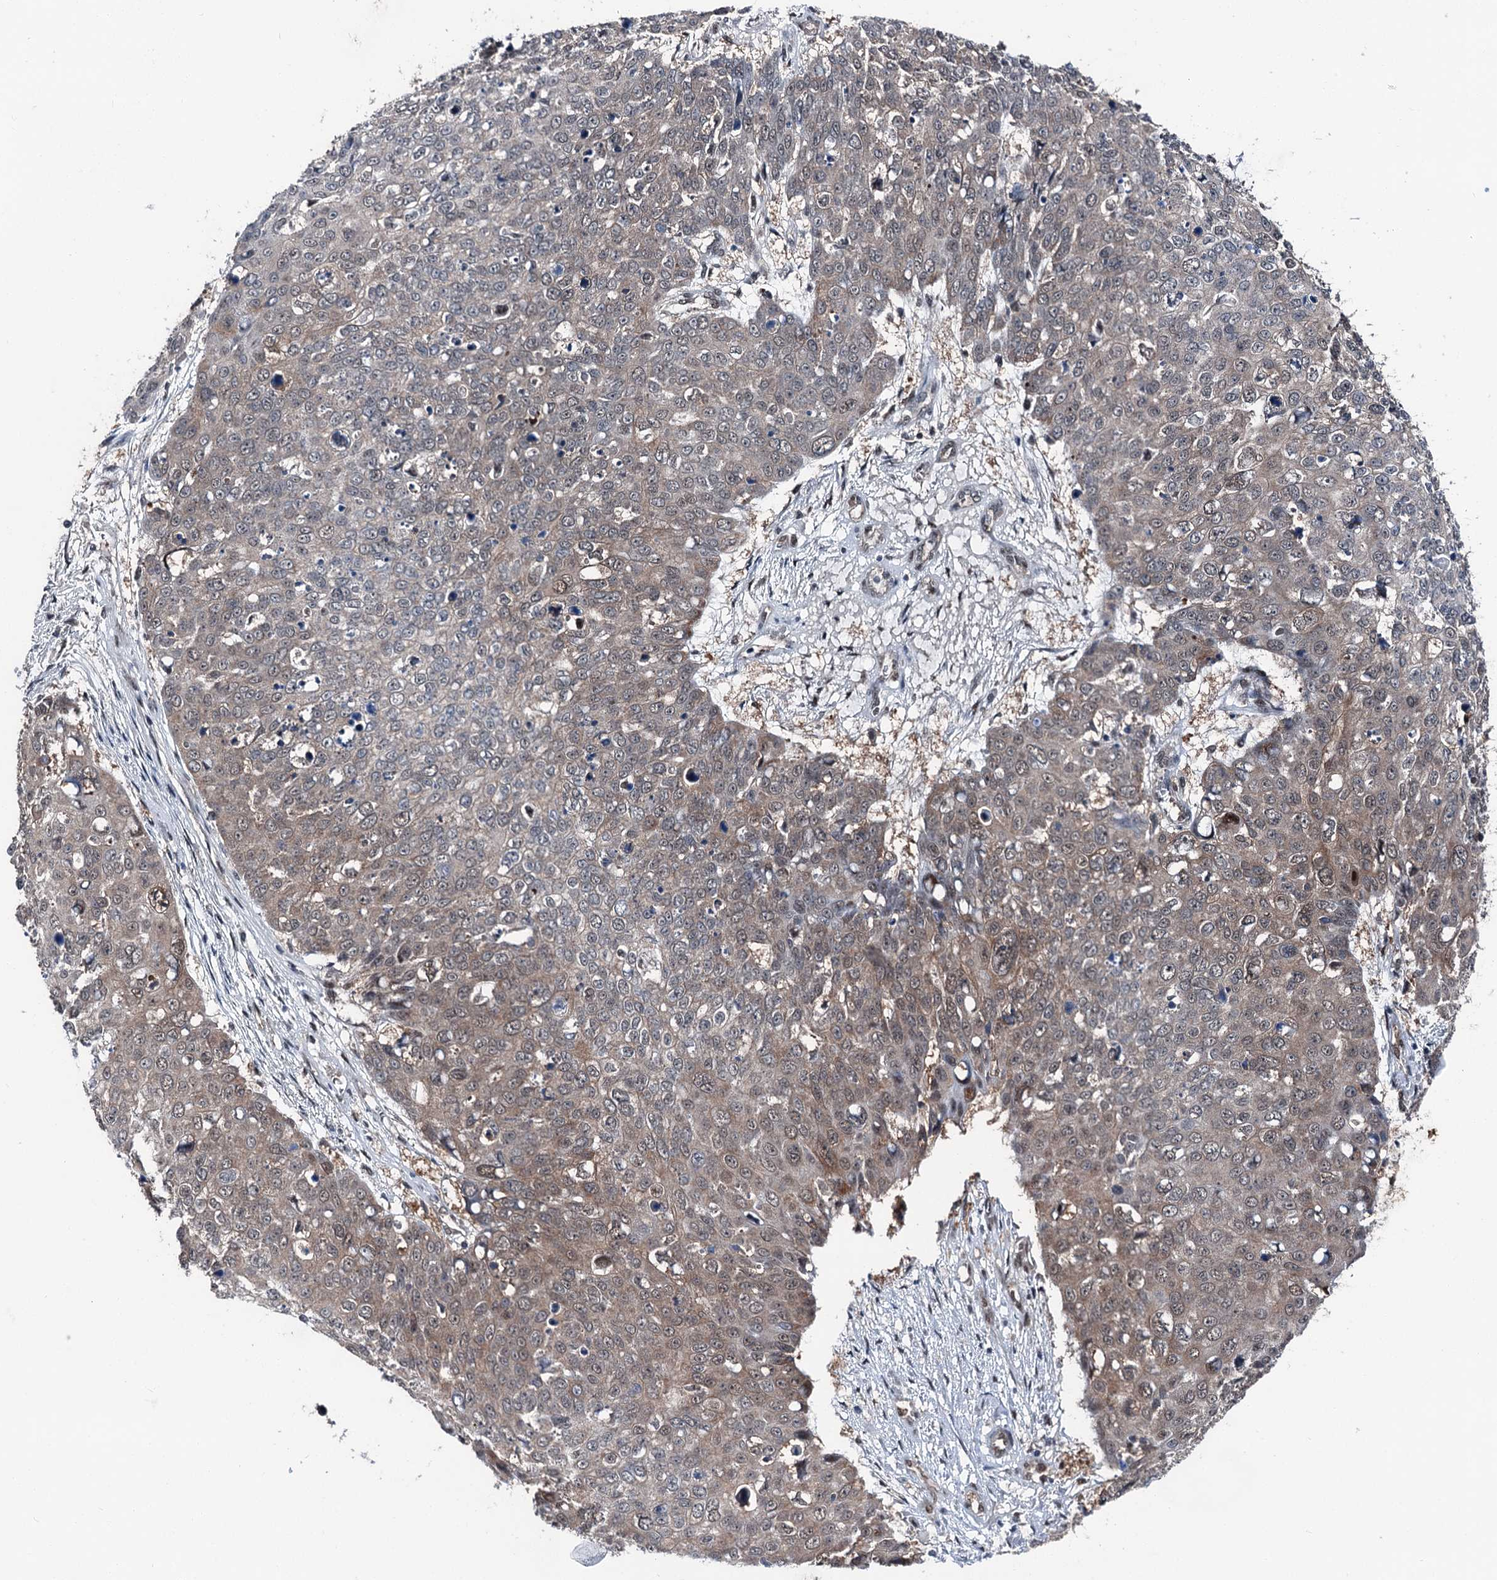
{"staining": {"intensity": "moderate", "quantity": "25%-75%", "location": "cytoplasmic/membranous,nuclear"}, "tissue": "skin cancer", "cell_type": "Tumor cells", "image_type": "cancer", "snomed": [{"axis": "morphology", "description": "Squamous cell carcinoma, NOS"}, {"axis": "topography", "description": "Skin"}], "caption": "The image demonstrates a brown stain indicating the presence of a protein in the cytoplasmic/membranous and nuclear of tumor cells in skin cancer. The staining was performed using DAB (3,3'-diaminobenzidine) to visualize the protein expression in brown, while the nuclei were stained in blue with hematoxylin (Magnification: 20x).", "gene": "PSMD13", "patient": {"sex": "male", "age": 71}}